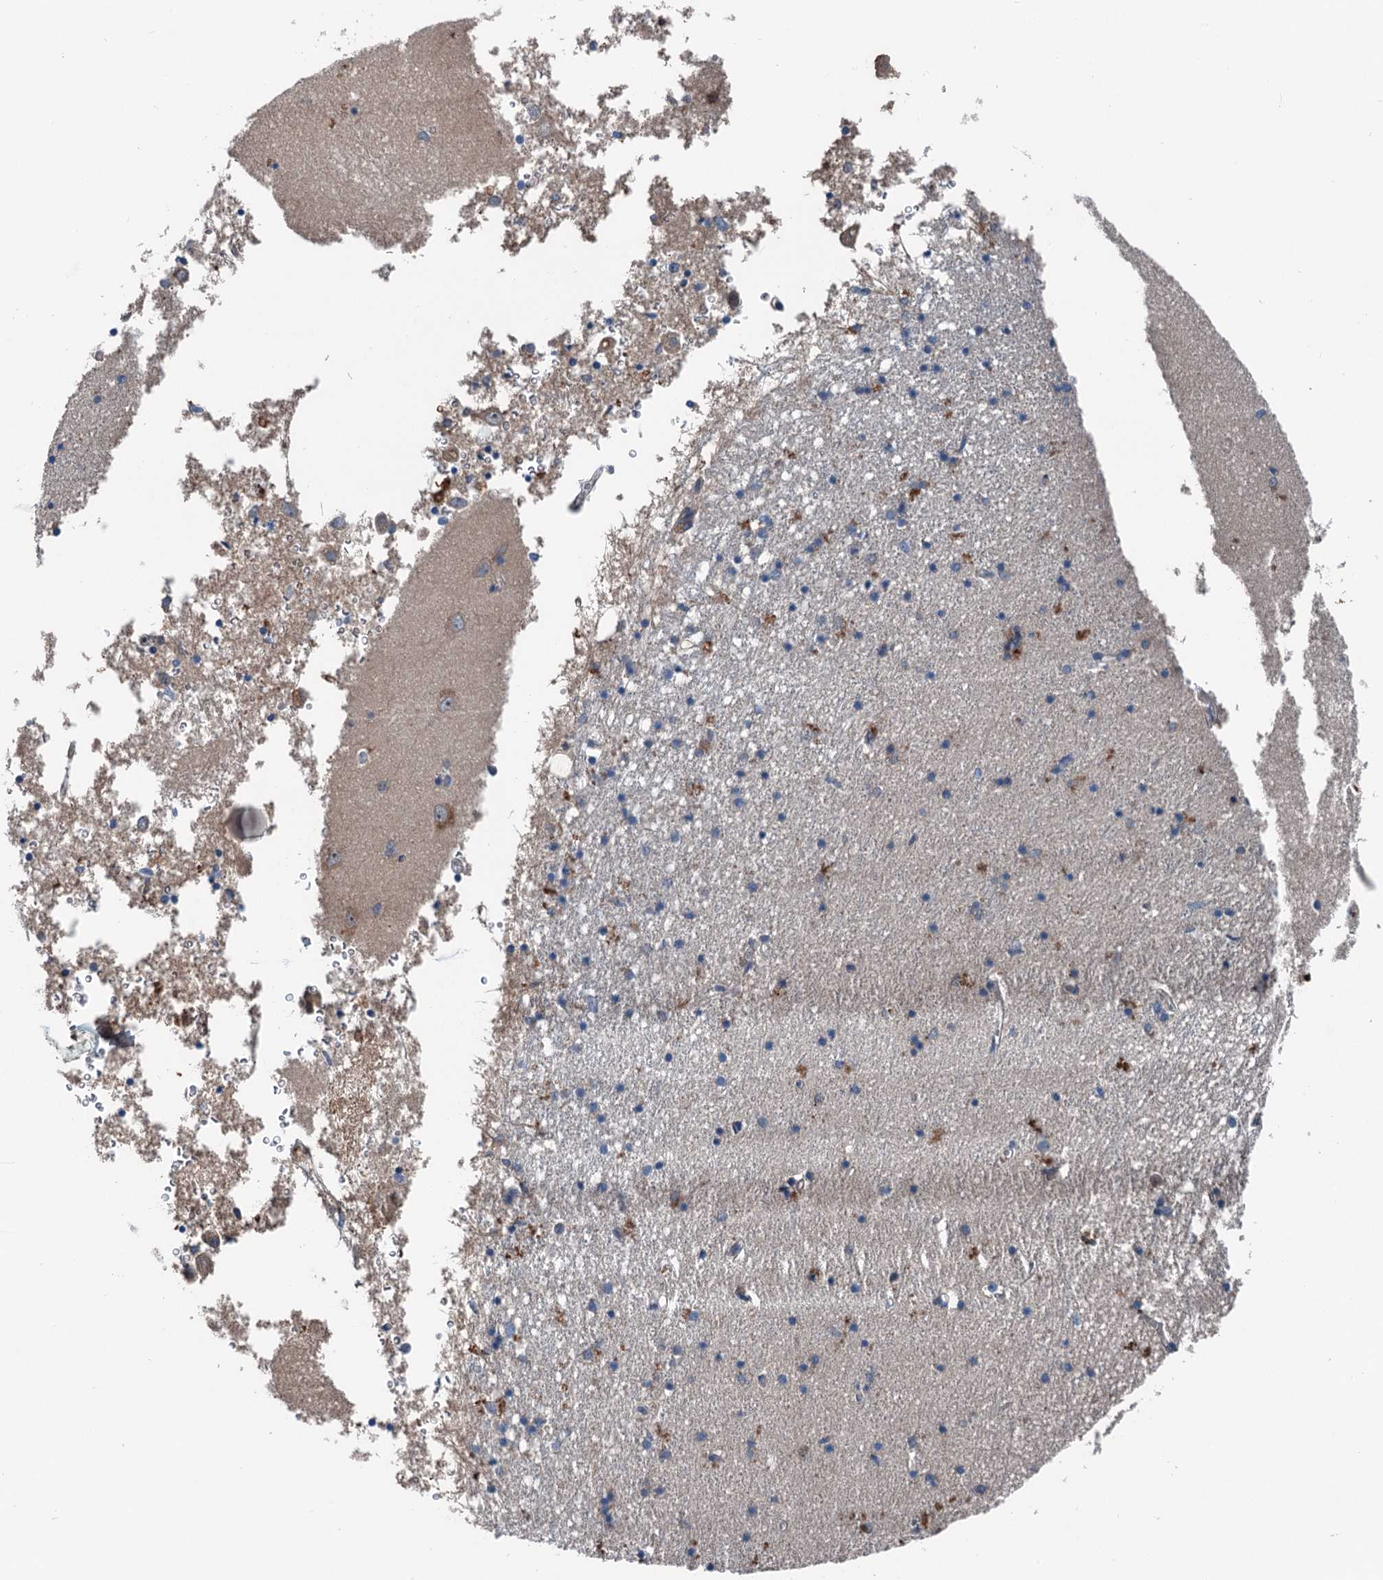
{"staining": {"intensity": "moderate", "quantity": "<25%", "location": "cytoplasmic/membranous"}, "tissue": "hippocampus", "cell_type": "Glial cells", "image_type": "normal", "snomed": [{"axis": "morphology", "description": "Normal tissue, NOS"}, {"axis": "topography", "description": "Hippocampus"}], "caption": "Normal hippocampus reveals moderate cytoplasmic/membranous expression in about <25% of glial cells.", "gene": "PDSS1", "patient": {"sex": "male", "age": 70}}